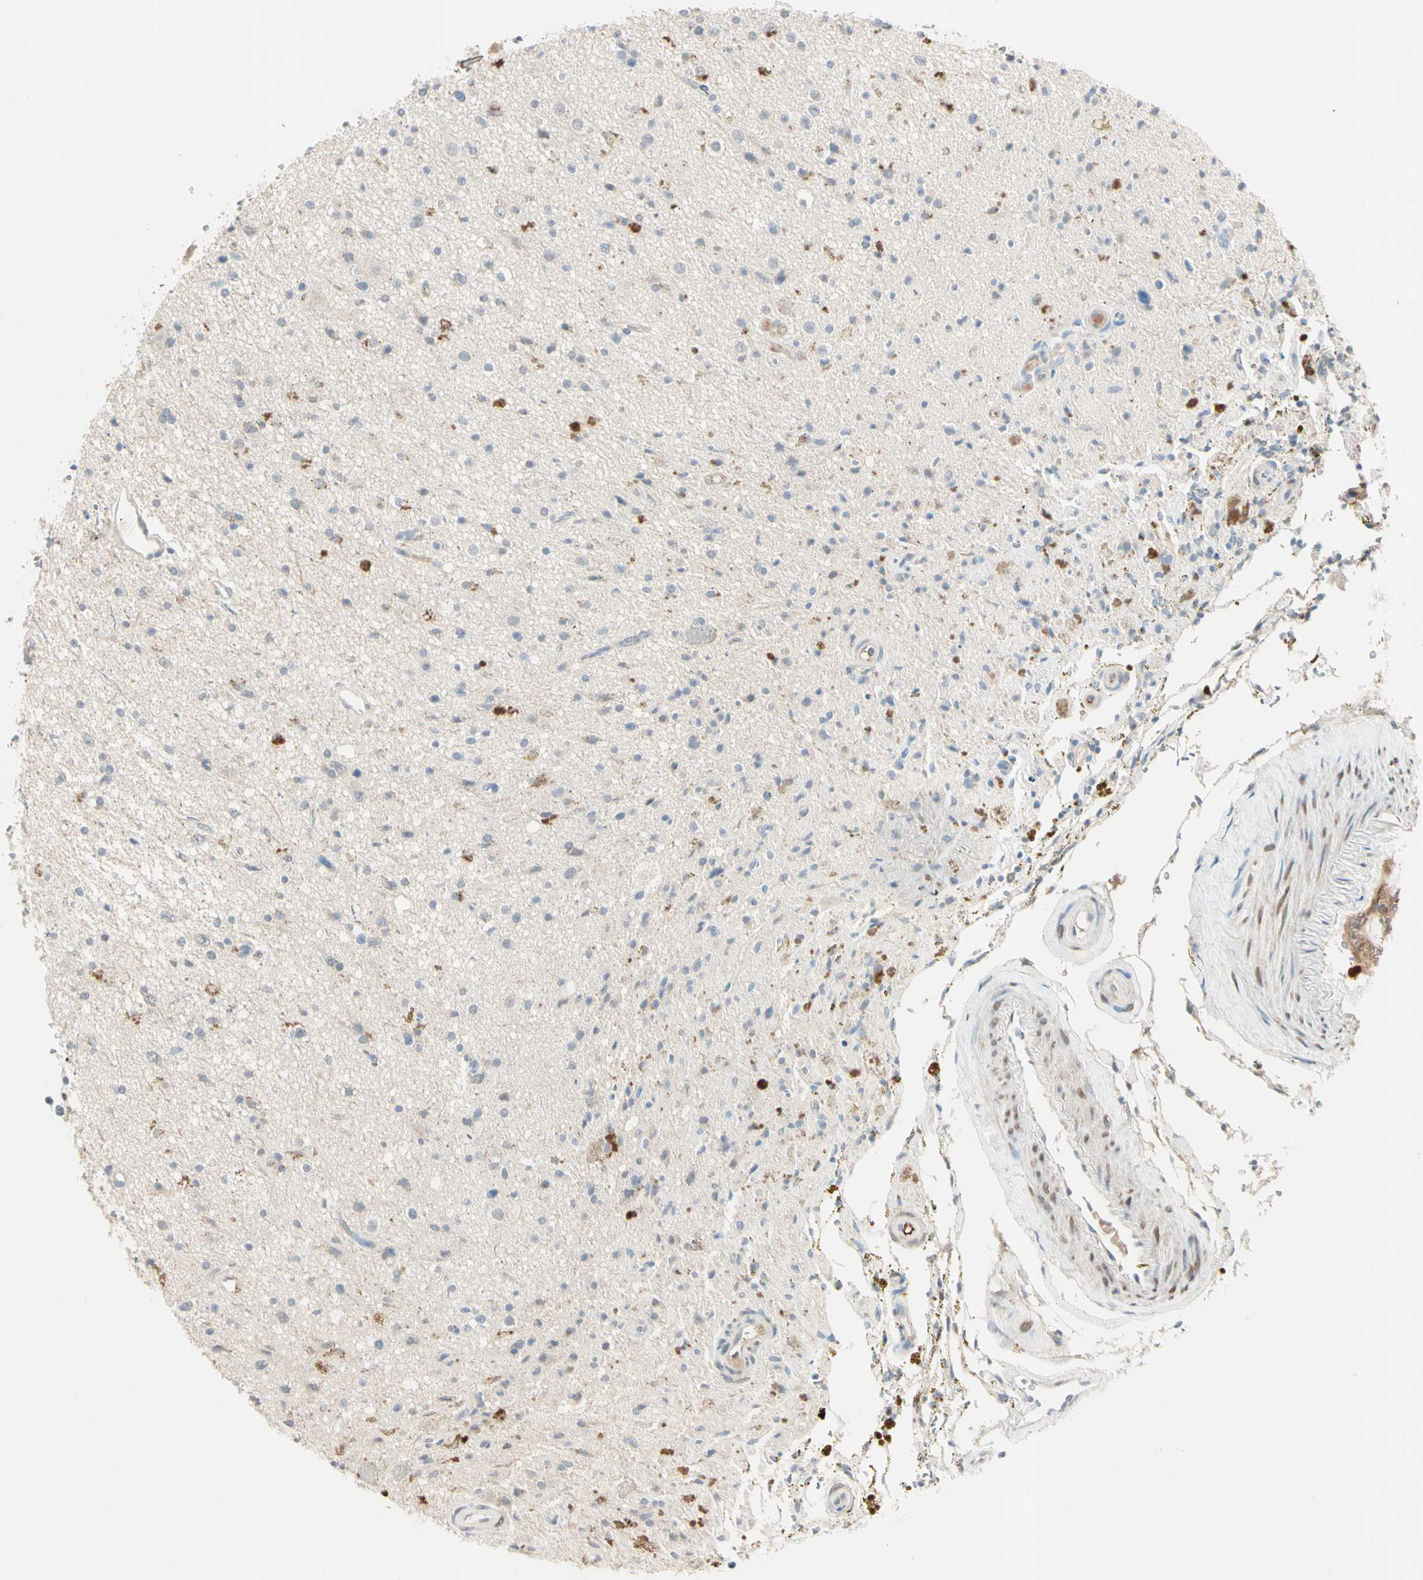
{"staining": {"intensity": "negative", "quantity": "none", "location": "none"}, "tissue": "glioma", "cell_type": "Tumor cells", "image_type": "cancer", "snomed": [{"axis": "morphology", "description": "Glioma, malignant, High grade"}, {"axis": "topography", "description": "Brain"}], "caption": "This is an immunohistochemistry (IHC) histopathology image of high-grade glioma (malignant). There is no staining in tumor cells.", "gene": "SERPIND1", "patient": {"sex": "male", "age": 33}}